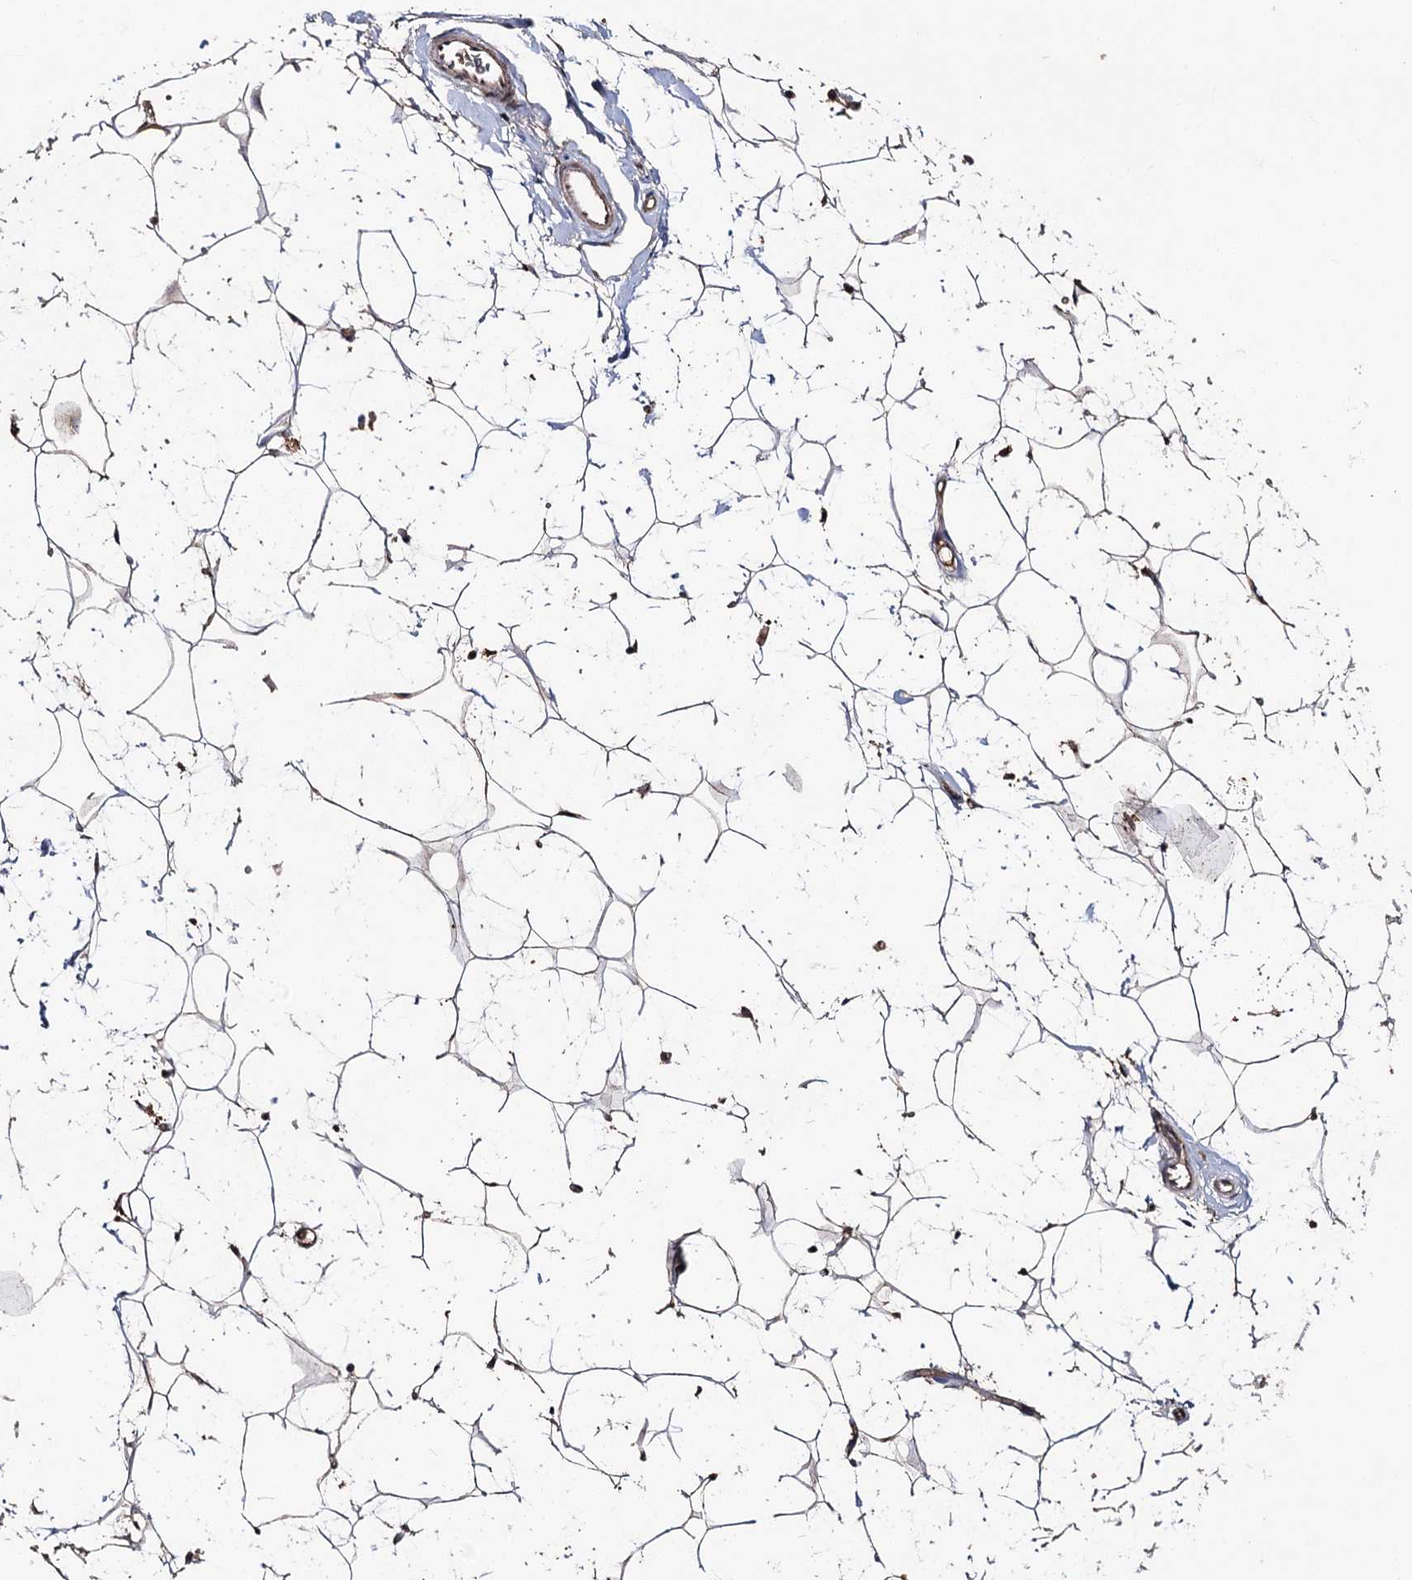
{"staining": {"intensity": "negative", "quantity": "none", "location": "none"}, "tissue": "adipose tissue", "cell_type": "Adipocytes", "image_type": "normal", "snomed": [{"axis": "morphology", "description": "Normal tissue, NOS"}, {"axis": "topography", "description": "Breast"}], "caption": "An immunohistochemistry (IHC) photomicrograph of normal adipose tissue is shown. There is no staining in adipocytes of adipose tissue.", "gene": "FAM53B", "patient": {"sex": "female", "age": 26}}